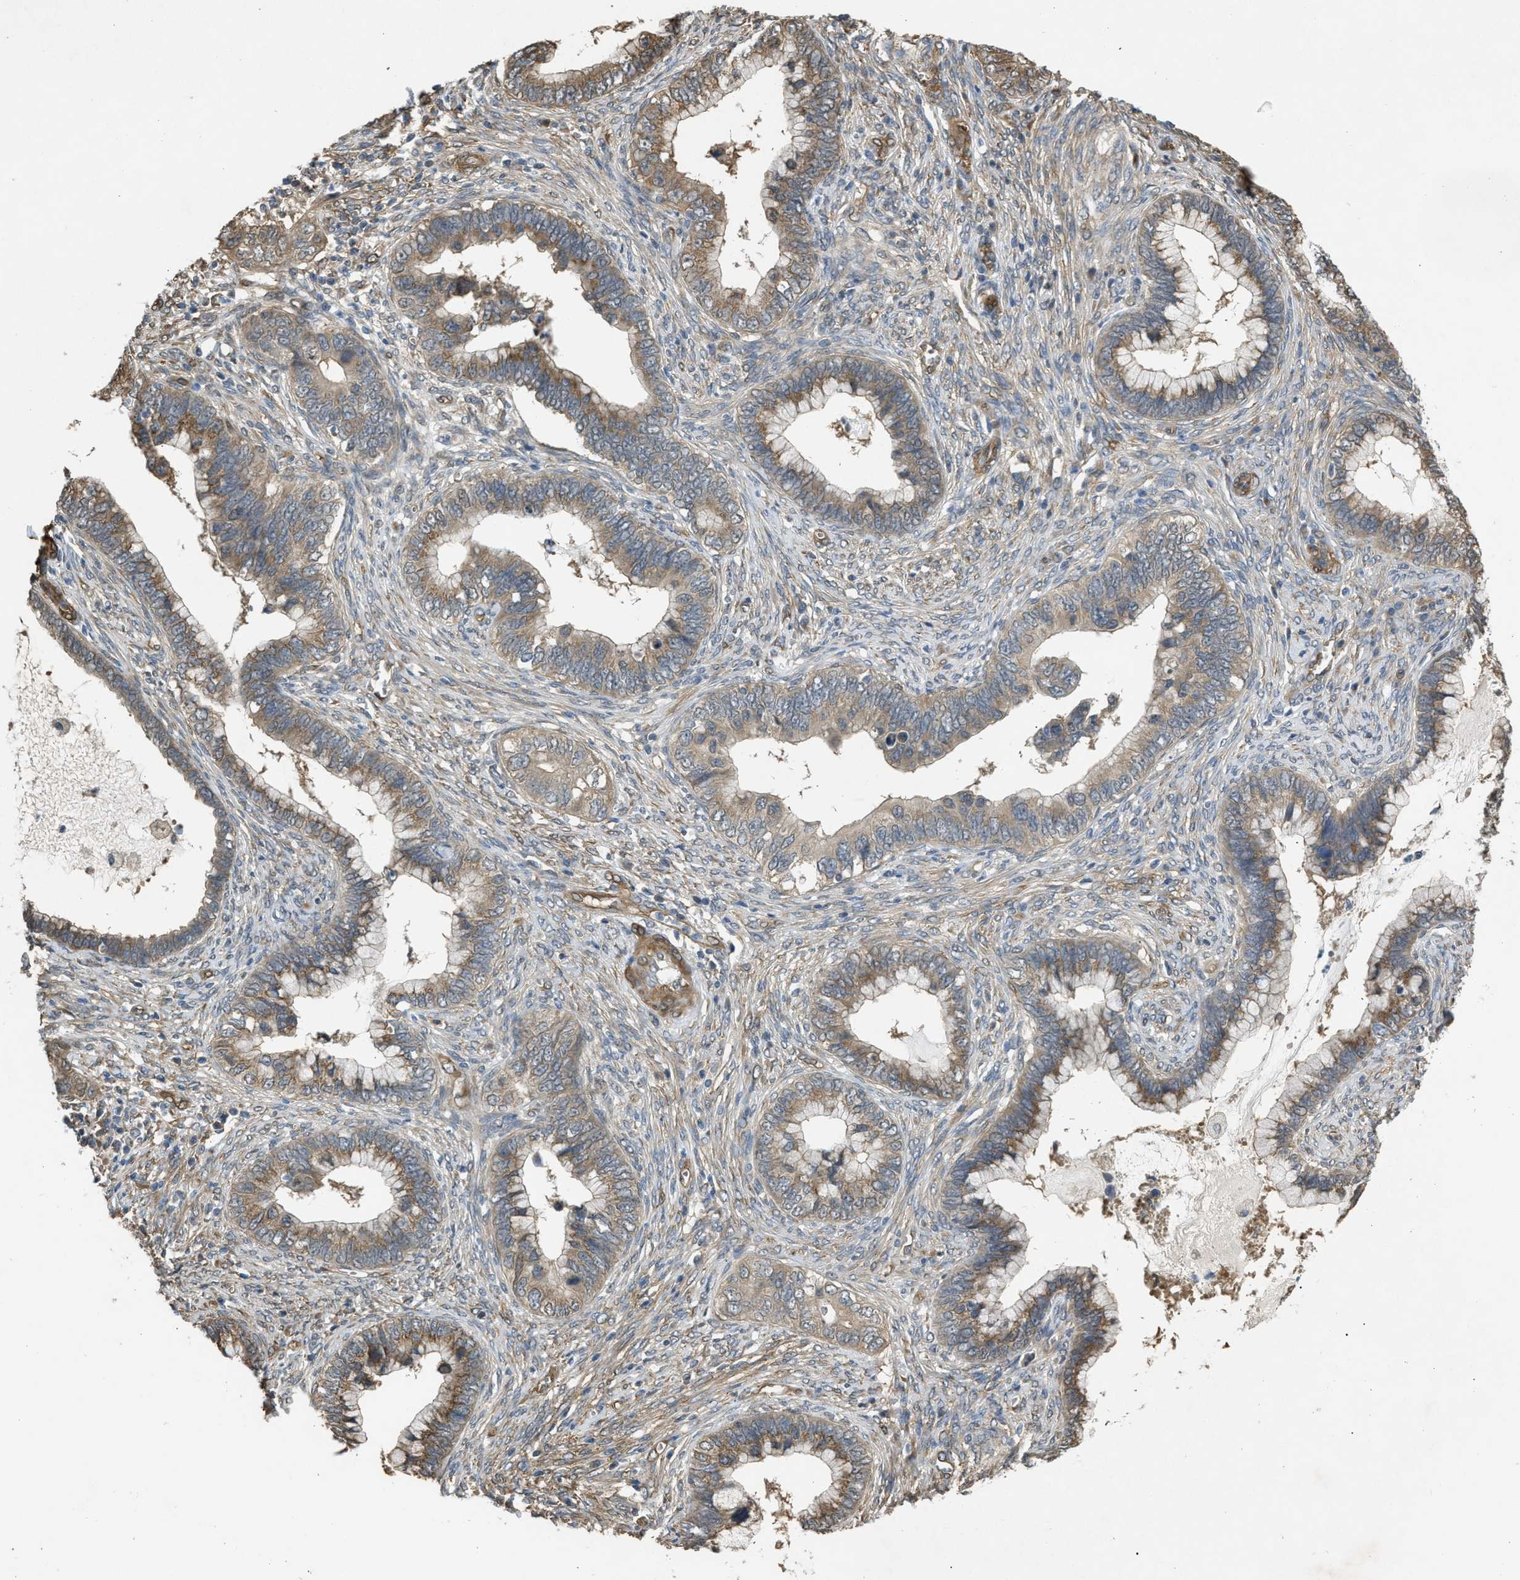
{"staining": {"intensity": "weak", "quantity": ">75%", "location": "cytoplasmic/membranous"}, "tissue": "cervical cancer", "cell_type": "Tumor cells", "image_type": "cancer", "snomed": [{"axis": "morphology", "description": "Adenocarcinoma, NOS"}, {"axis": "topography", "description": "Cervix"}], "caption": "Tumor cells show weak cytoplasmic/membranous expression in about >75% of cells in cervical adenocarcinoma.", "gene": "BAG3", "patient": {"sex": "female", "age": 44}}